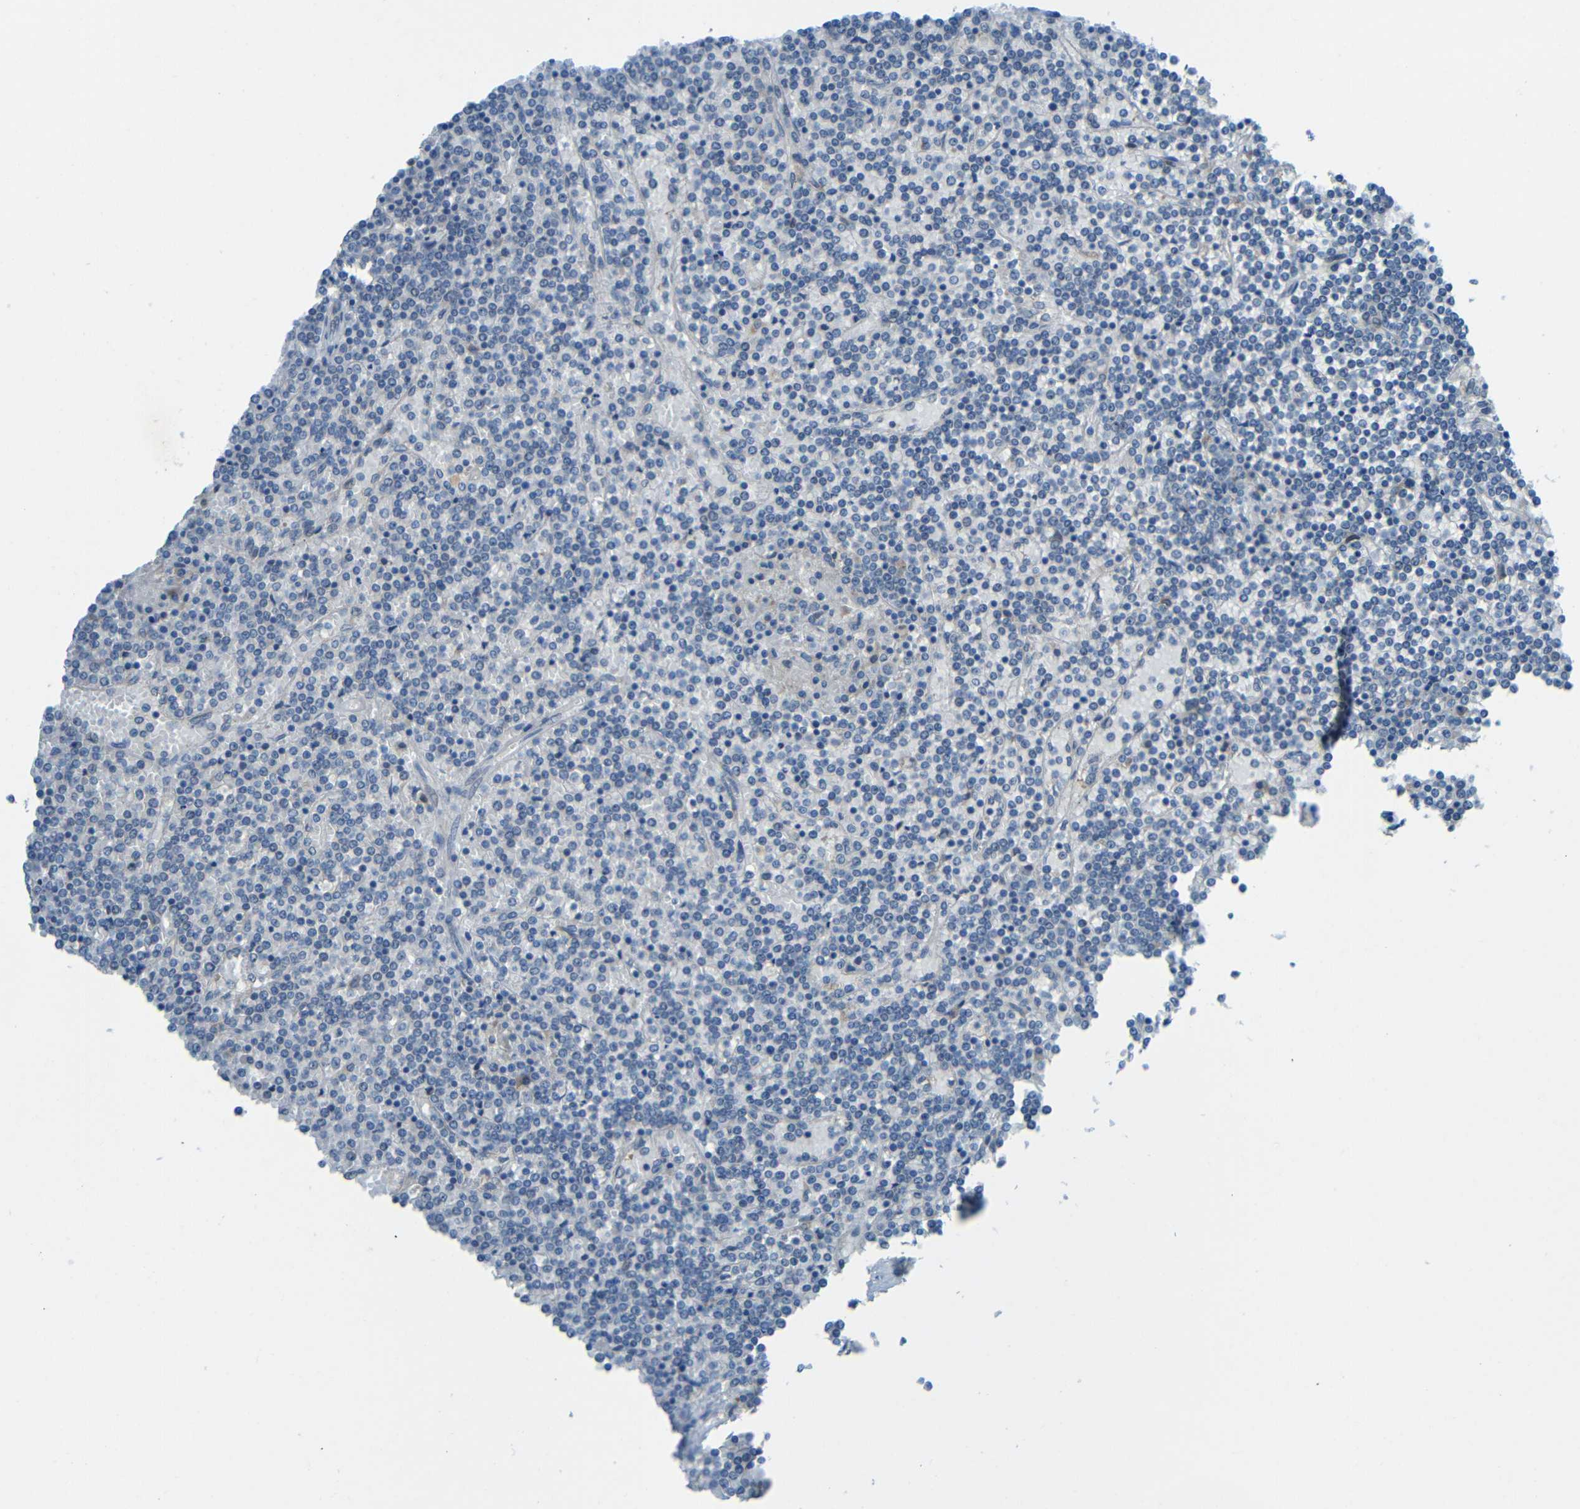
{"staining": {"intensity": "negative", "quantity": "none", "location": "none"}, "tissue": "lymphoma", "cell_type": "Tumor cells", "image_type": "cancer", "snomed": [{"axis": "morphology", "description": "Malignant lymphoma, non-Hodgkin's type, Low grade"}, {"axis": "topography", "description": "Spleen"}], "caption": "DAB immunohistochemical staining of lymphoma exhibits no significant staining in tumor cells.", "gene": "ANKRD22", "patient": {"sex": "female", "age": 19}}